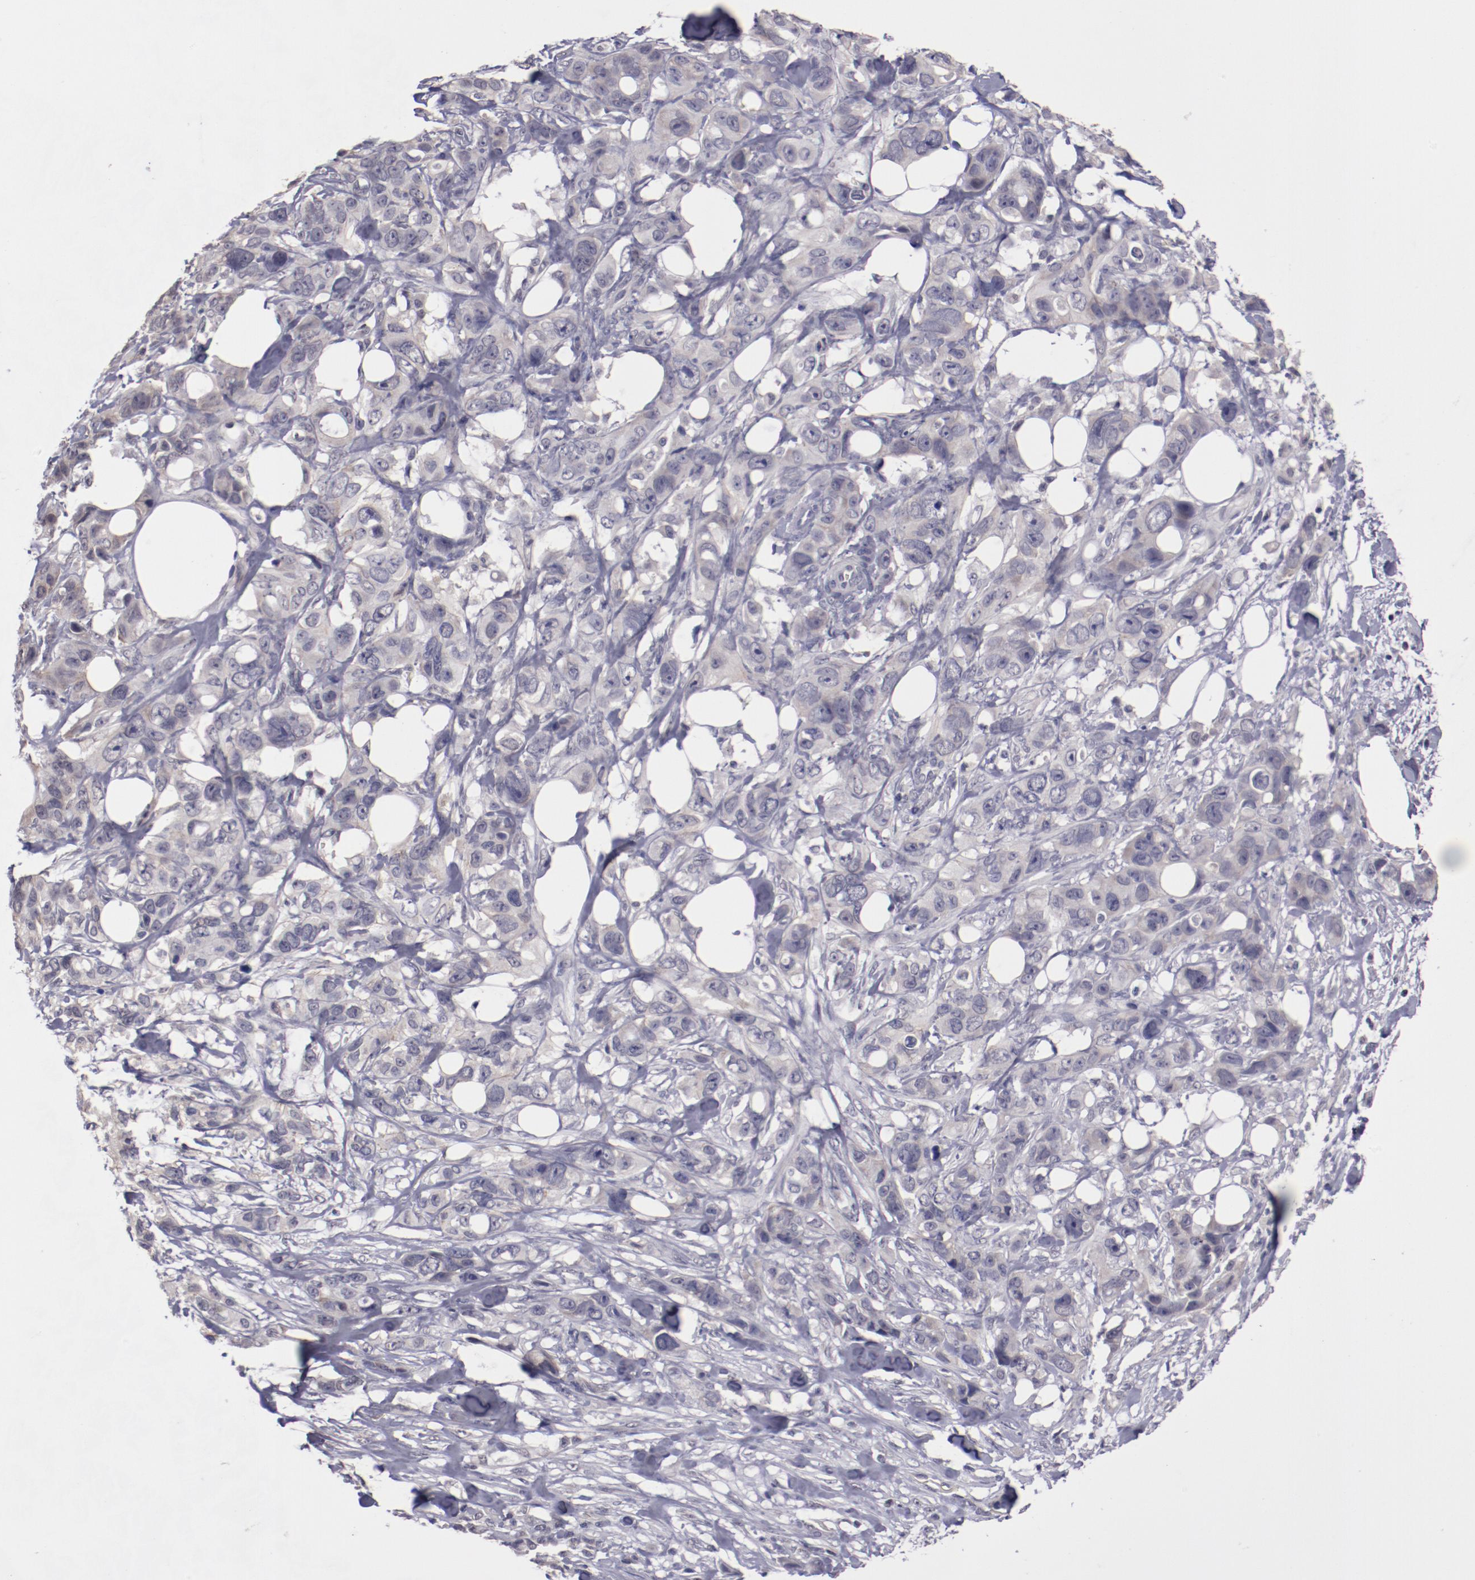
{"staining": {"intensity": "weak", "quantity": "<25%", "location": "cytoplasmic/membranous"}, "tissue": "stomach cancer", "cell_type": "Tumor cells", "image_type": "cancer", "snomed": [{"axis": "morphology", "description": "Adenocarcinoma, NOS"}, {"axis": "topography", "description": "Stomach, upper"}], "caption": "High magnification brightfield microscopy of adenocarcinoma (stomach) stained with DAB (brown) and counterstained with hematoxylin (blue): tumor cells show no significant positivity. (Brightfield microscopy of DAB (3,3'-diaminobenzidine) immunohistochemistry (IHC) at high magnification).", "gene": "NRXN3", "patient": {"sex": "male", "age": 47}}